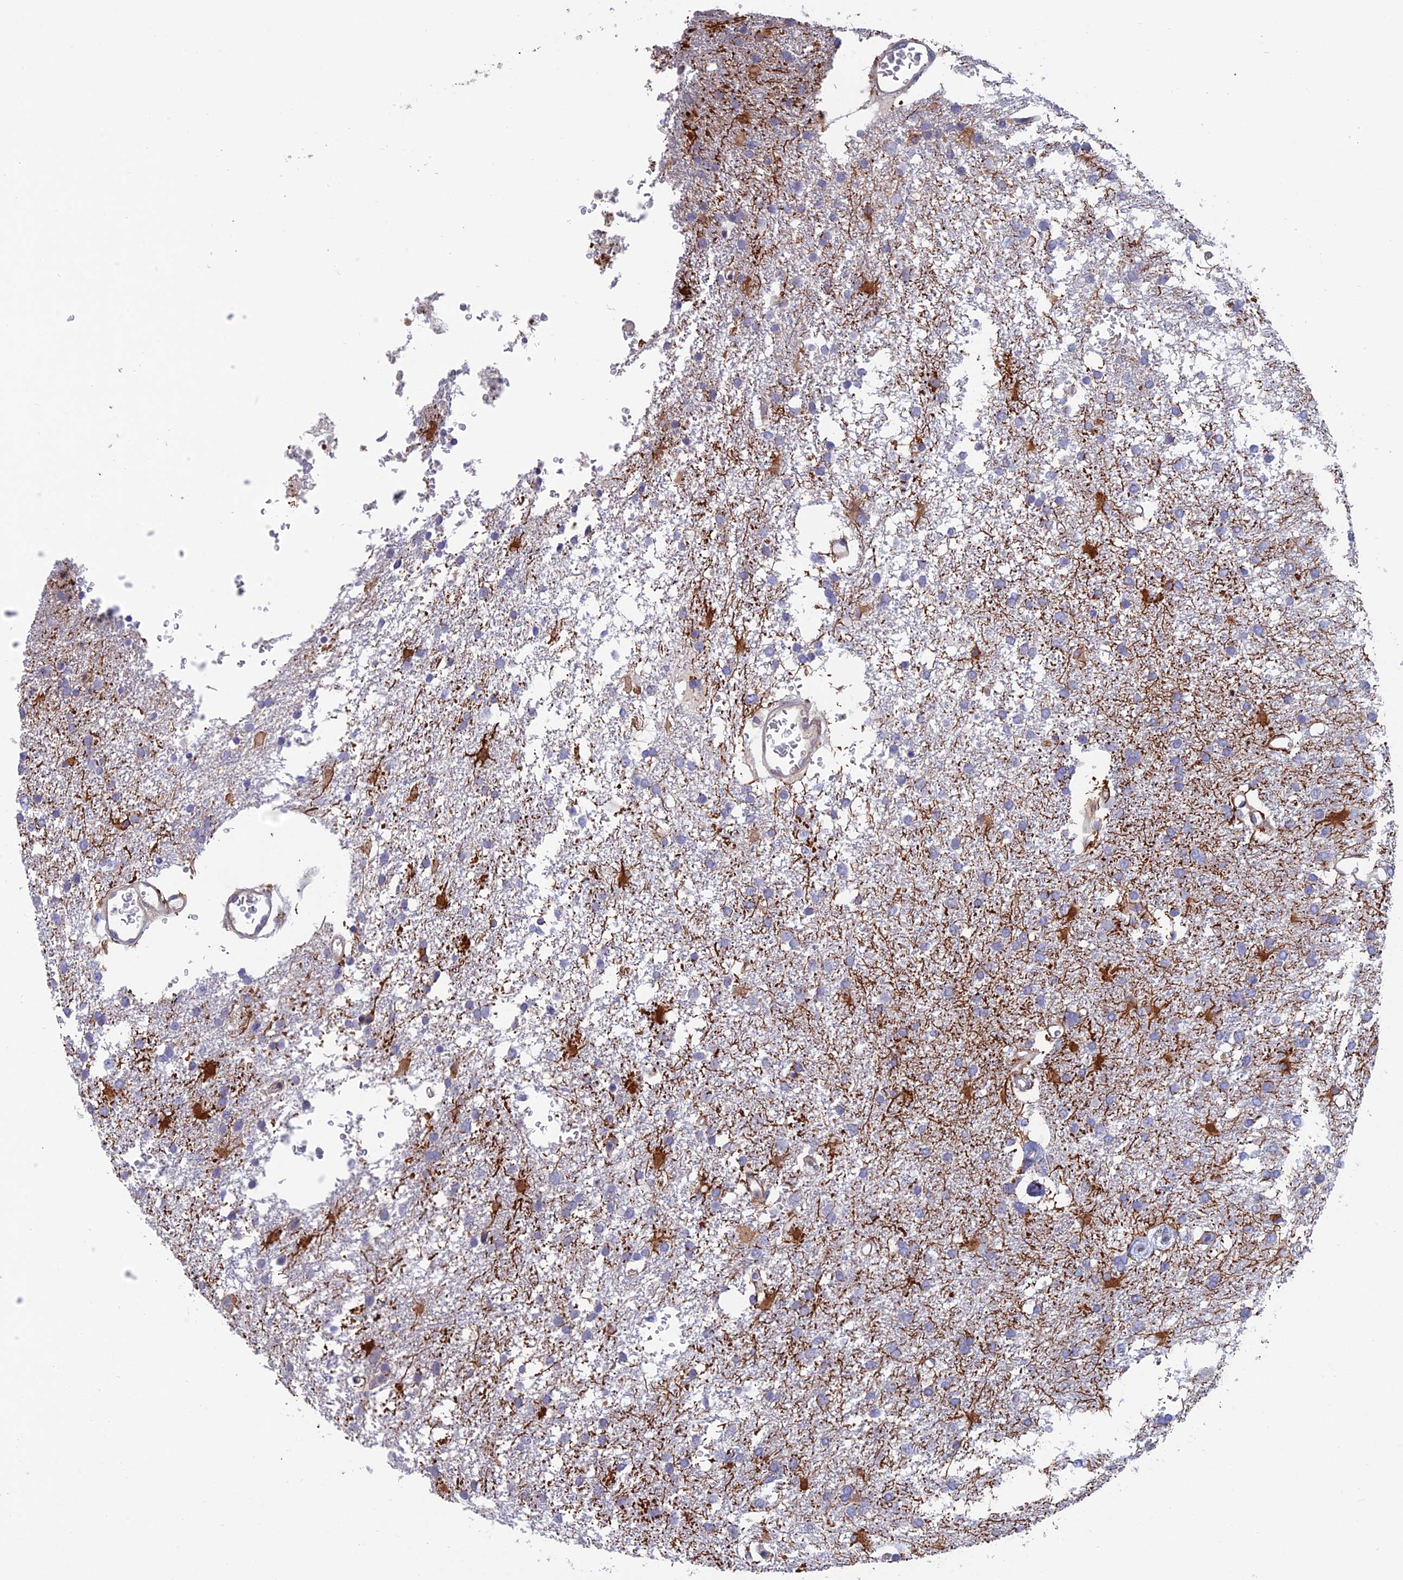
{"staining": {"intensity": "negative", "quantity": "none", "location": "none"}, "tissue": "glioma", "cell_type": "Tumor cells", "image_type": "cancer", "snomed": [{"axis": "morphology", "description": "Glioma, malignant, High grade"}, {"axis": "topography", "description": "Brain"}], "caption": "DAB (3,3'-diaminobenzidine) immunohistochemical staining of human malignant glioma (high-grade) exhibits no significant staining in tumor cells.", "gene": "USP37", "patient": {"sex": "female", "age": 74}}